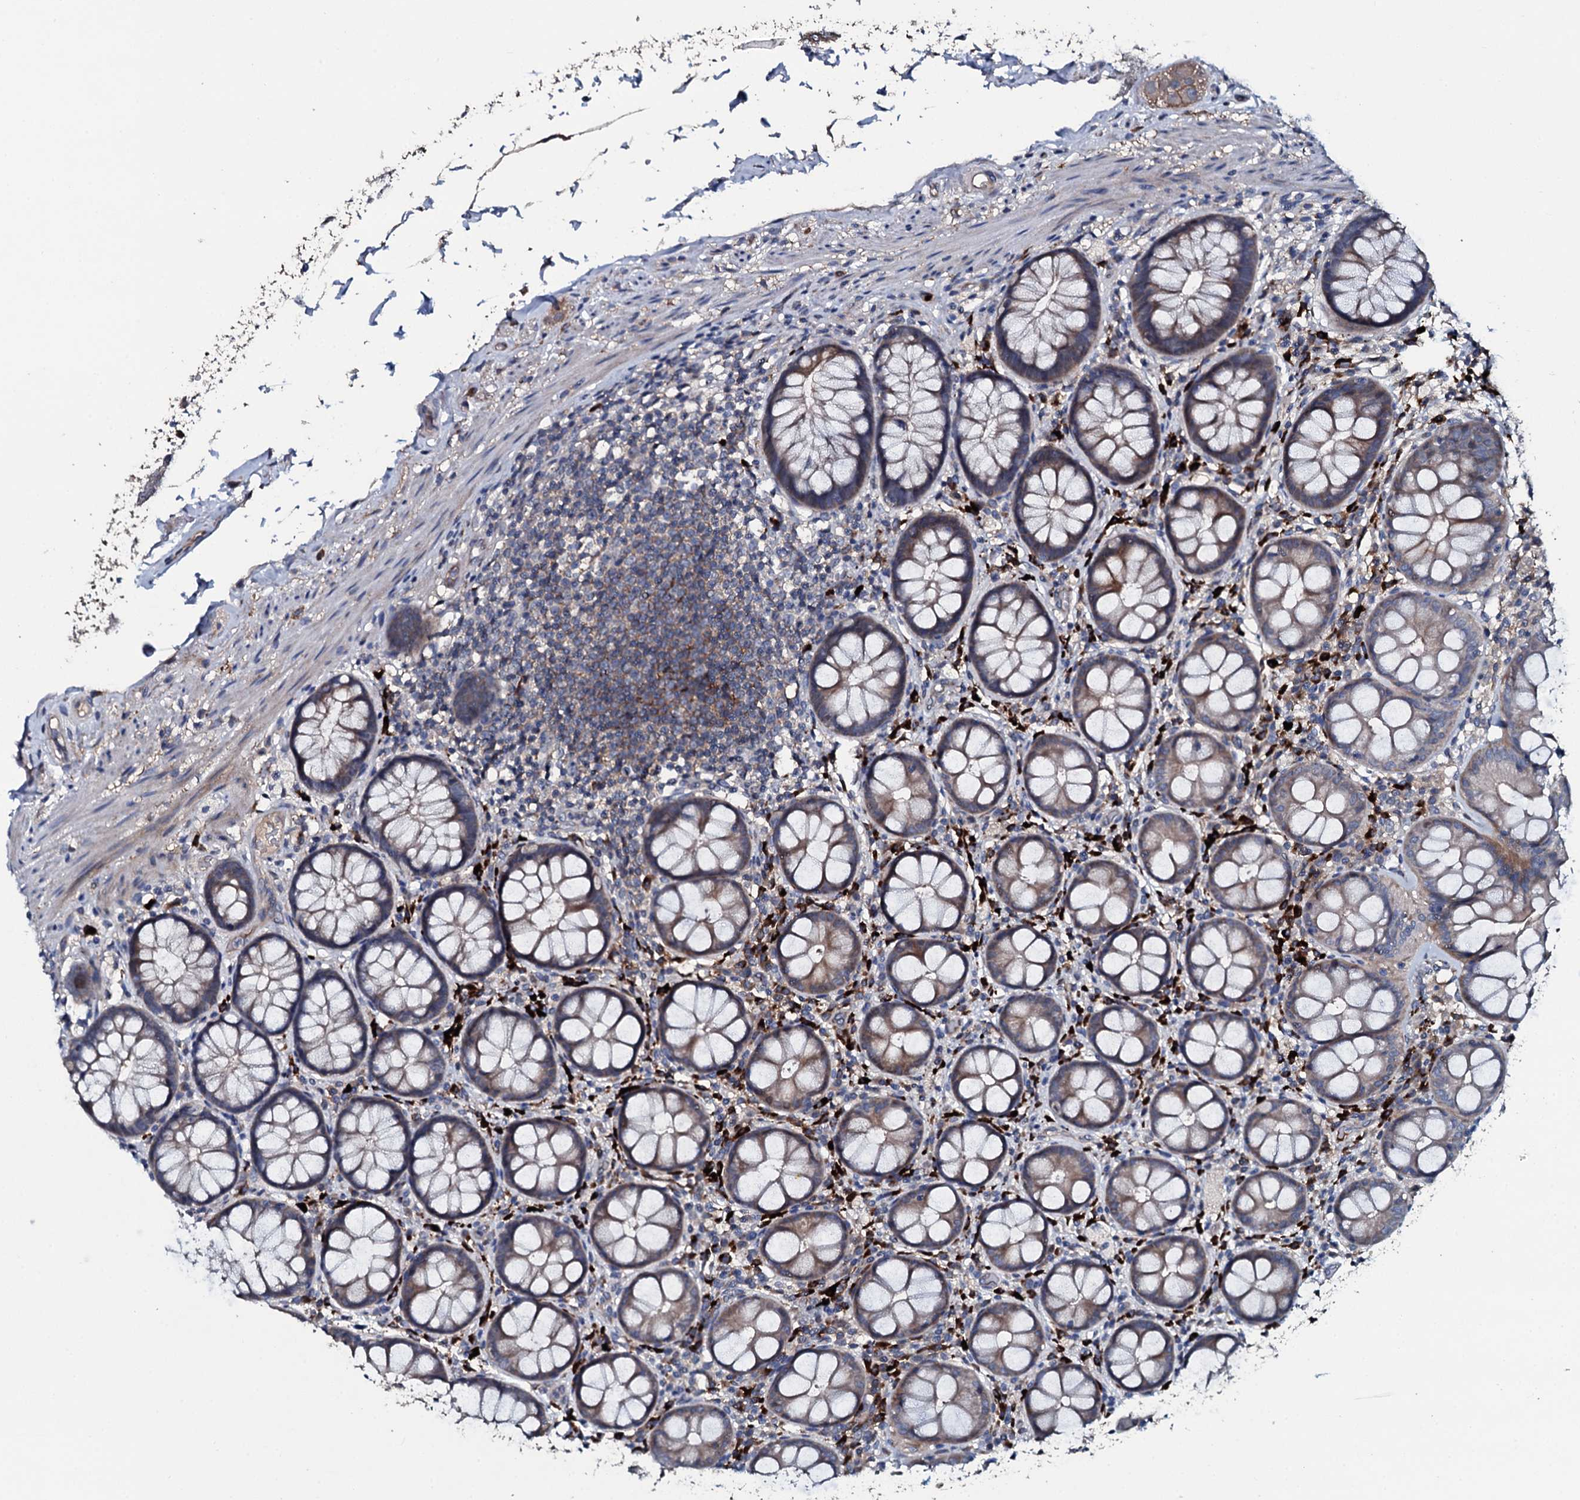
{"staining": {"intensity": "moderate", "quantity": "25%-75%", "location": "cytoplasmic/membranous"}, "tissue": "rectum", "cell_type": "Glandular cells", "image_type": "normal", "snomed": [{"axis": "morphology", "description": "Normal tissue, NOS"}, {"axis": "topography", "description": "Rectum"}], "caption": "Immunohistochemistry (DAB) staining of unremarkable rectum exhibits moderate cytoplasmic/membranous protein expression in approximately 25%-75% of glandular cells.", "gene": "IL12B", "patient": {"sex": "male", "age": 83}}